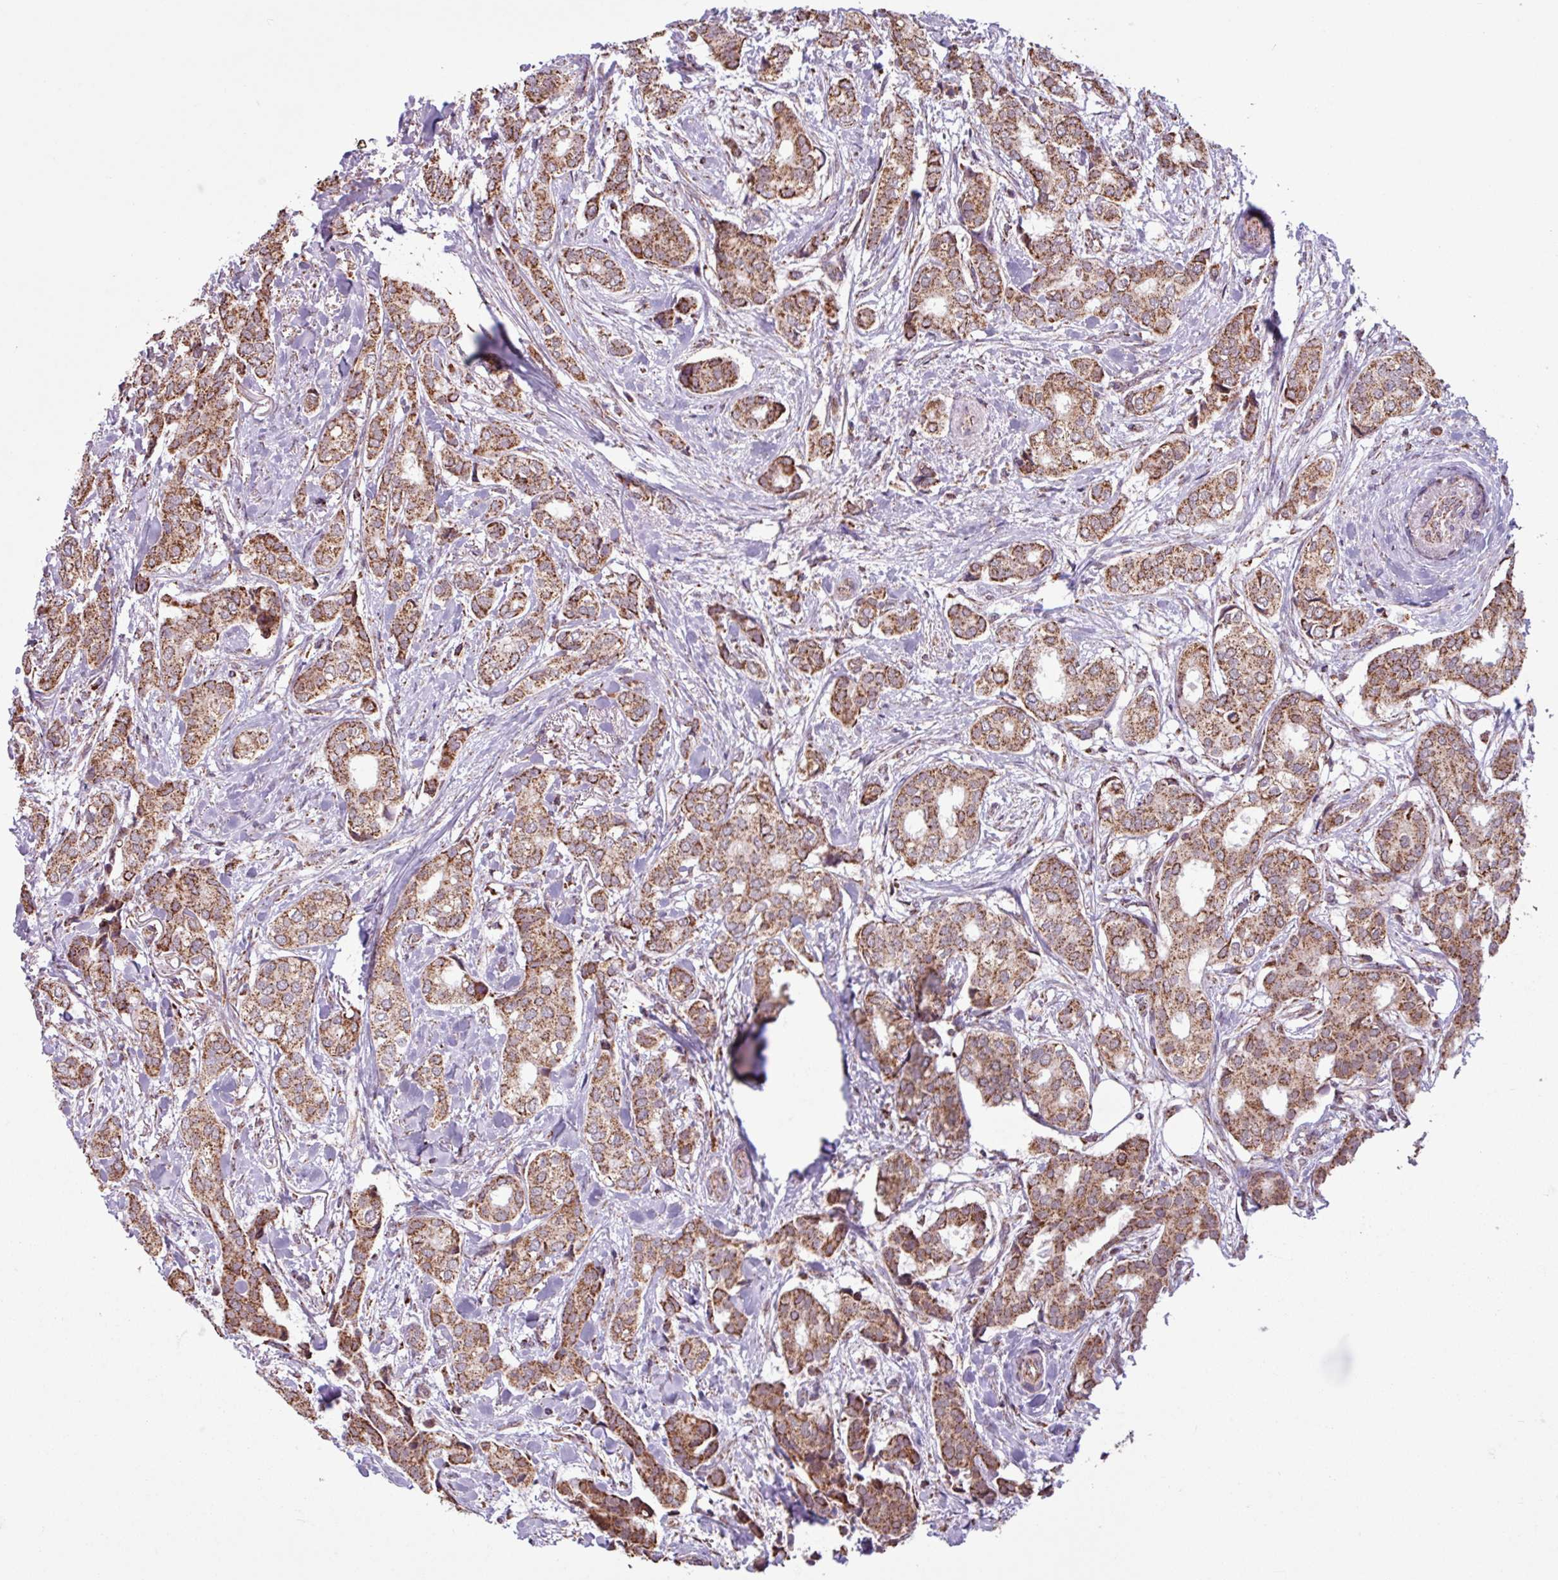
{"staining": {"intensity": "moderate", "quantity": ">75%", "location": "cytoplasmic/membranous"}, "tissue": "breast cancer", "cell_type": "Tumor cells", "image_type": "cancer", "snomed": [{"axis": "morphology", "description": "Duct carcinoma"}, {"axis": "topography", "description": "Breast"}], "caption": "The immunohistochemical stain labels moderate cytoplasmic/membranous staining in tumor cells of breast infiltrating ductal carcinoma tissue.", "gene": "ALG8", "patient": {"sex": "female", "age": 73}}